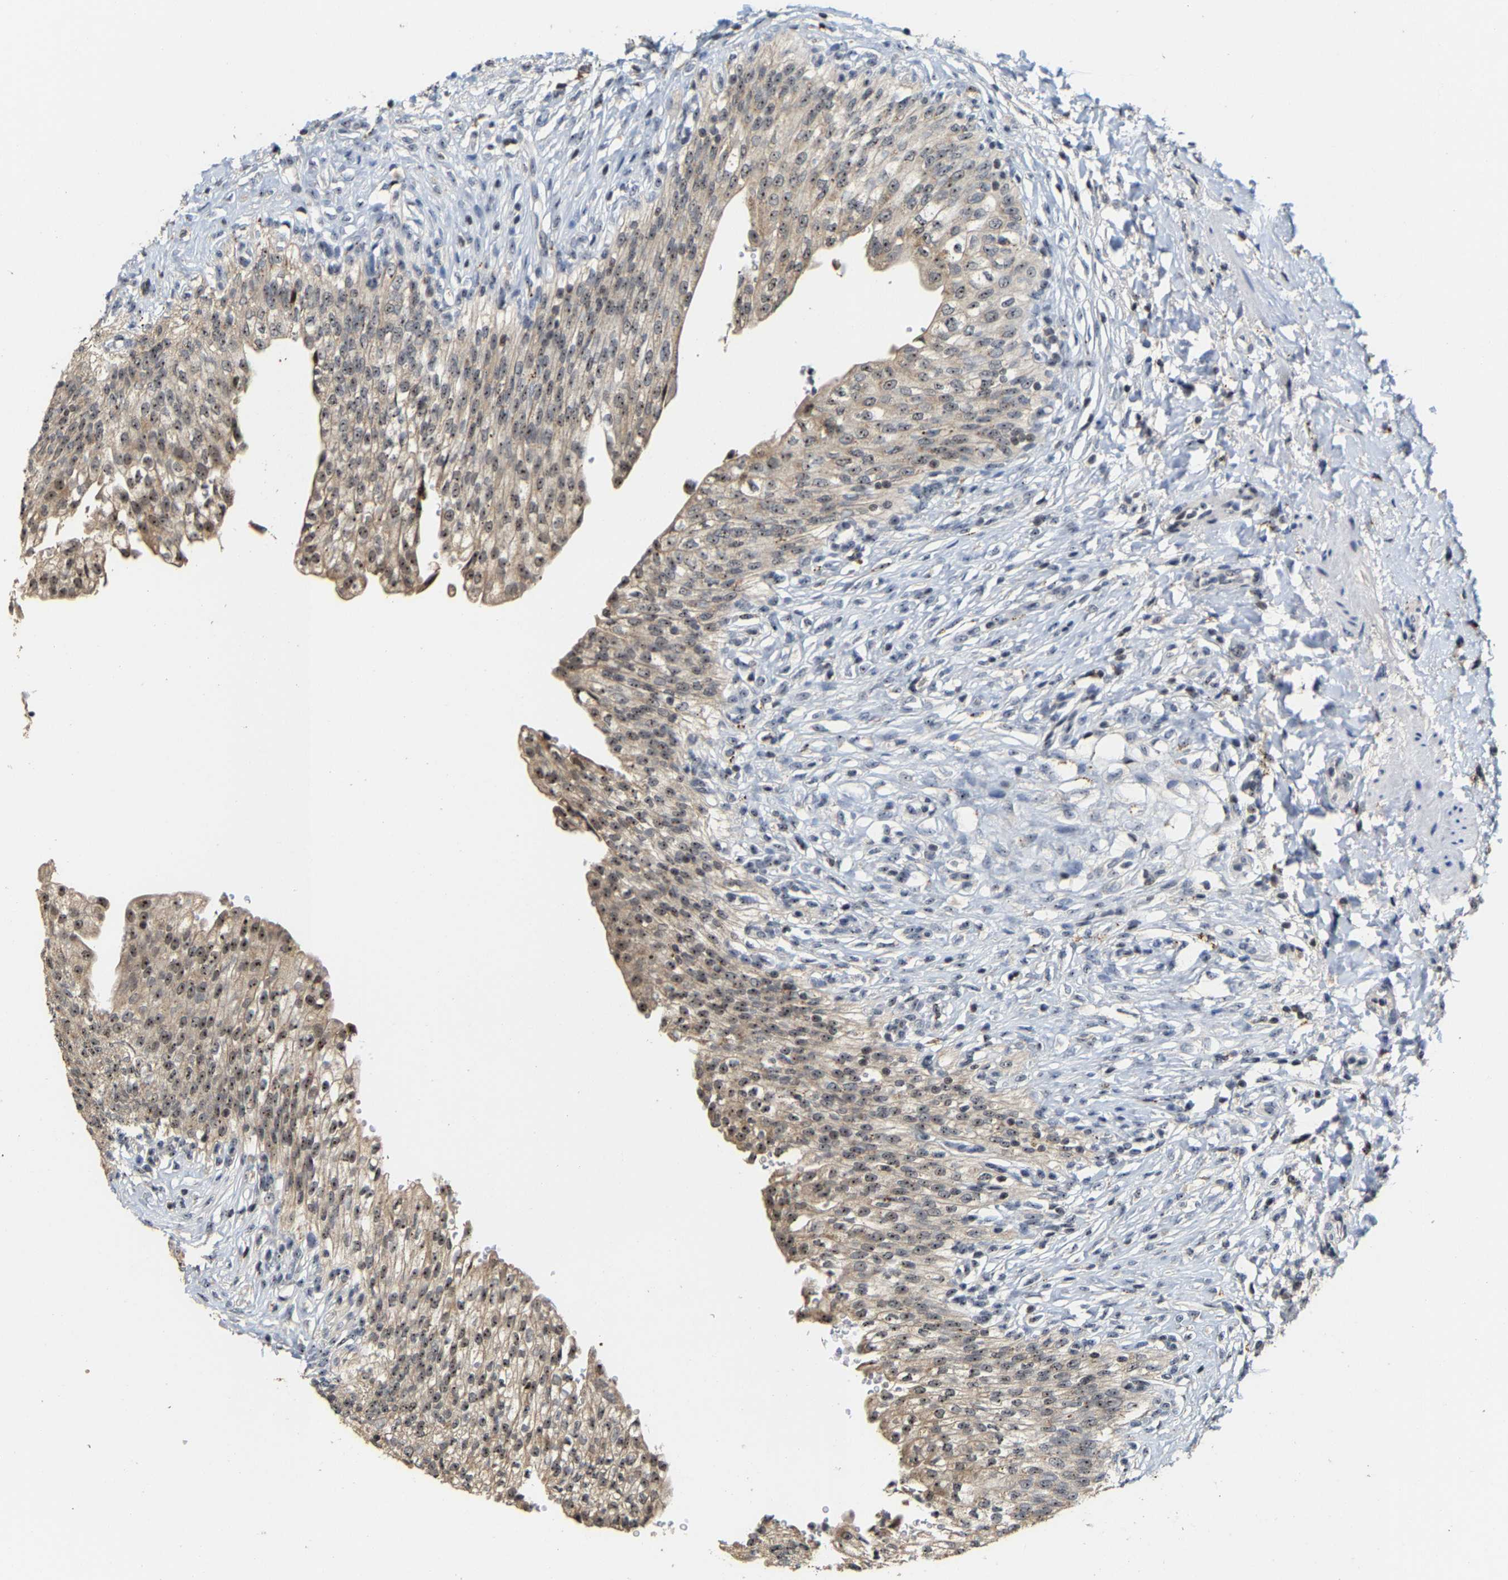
{"staining": {"intensity": "moderate", "quantity": ">75%", "location": "cytoplasmic/membranous,nuclear"}, "tissue": "urinary bladder", "cell_type": "Urothelial cells", "image_type": "normal", "snomed": [{"axis": "morphology", "description": "Urothelial carcinoma, High grade"}, {"axis": "topography", "description": "Urinary bladder"}], "caption": "Urothelial cells show moderate cytoplasmic/membranous,nuclear staining in approximately >75% of cells in benign urinary bladder. (Stains: DAB in brown, nuclei in blue, Microscopy: brightfield microscopy at high magnification).", "gene": "NOP58", "patient": {"sex": "male", "age": 46}}